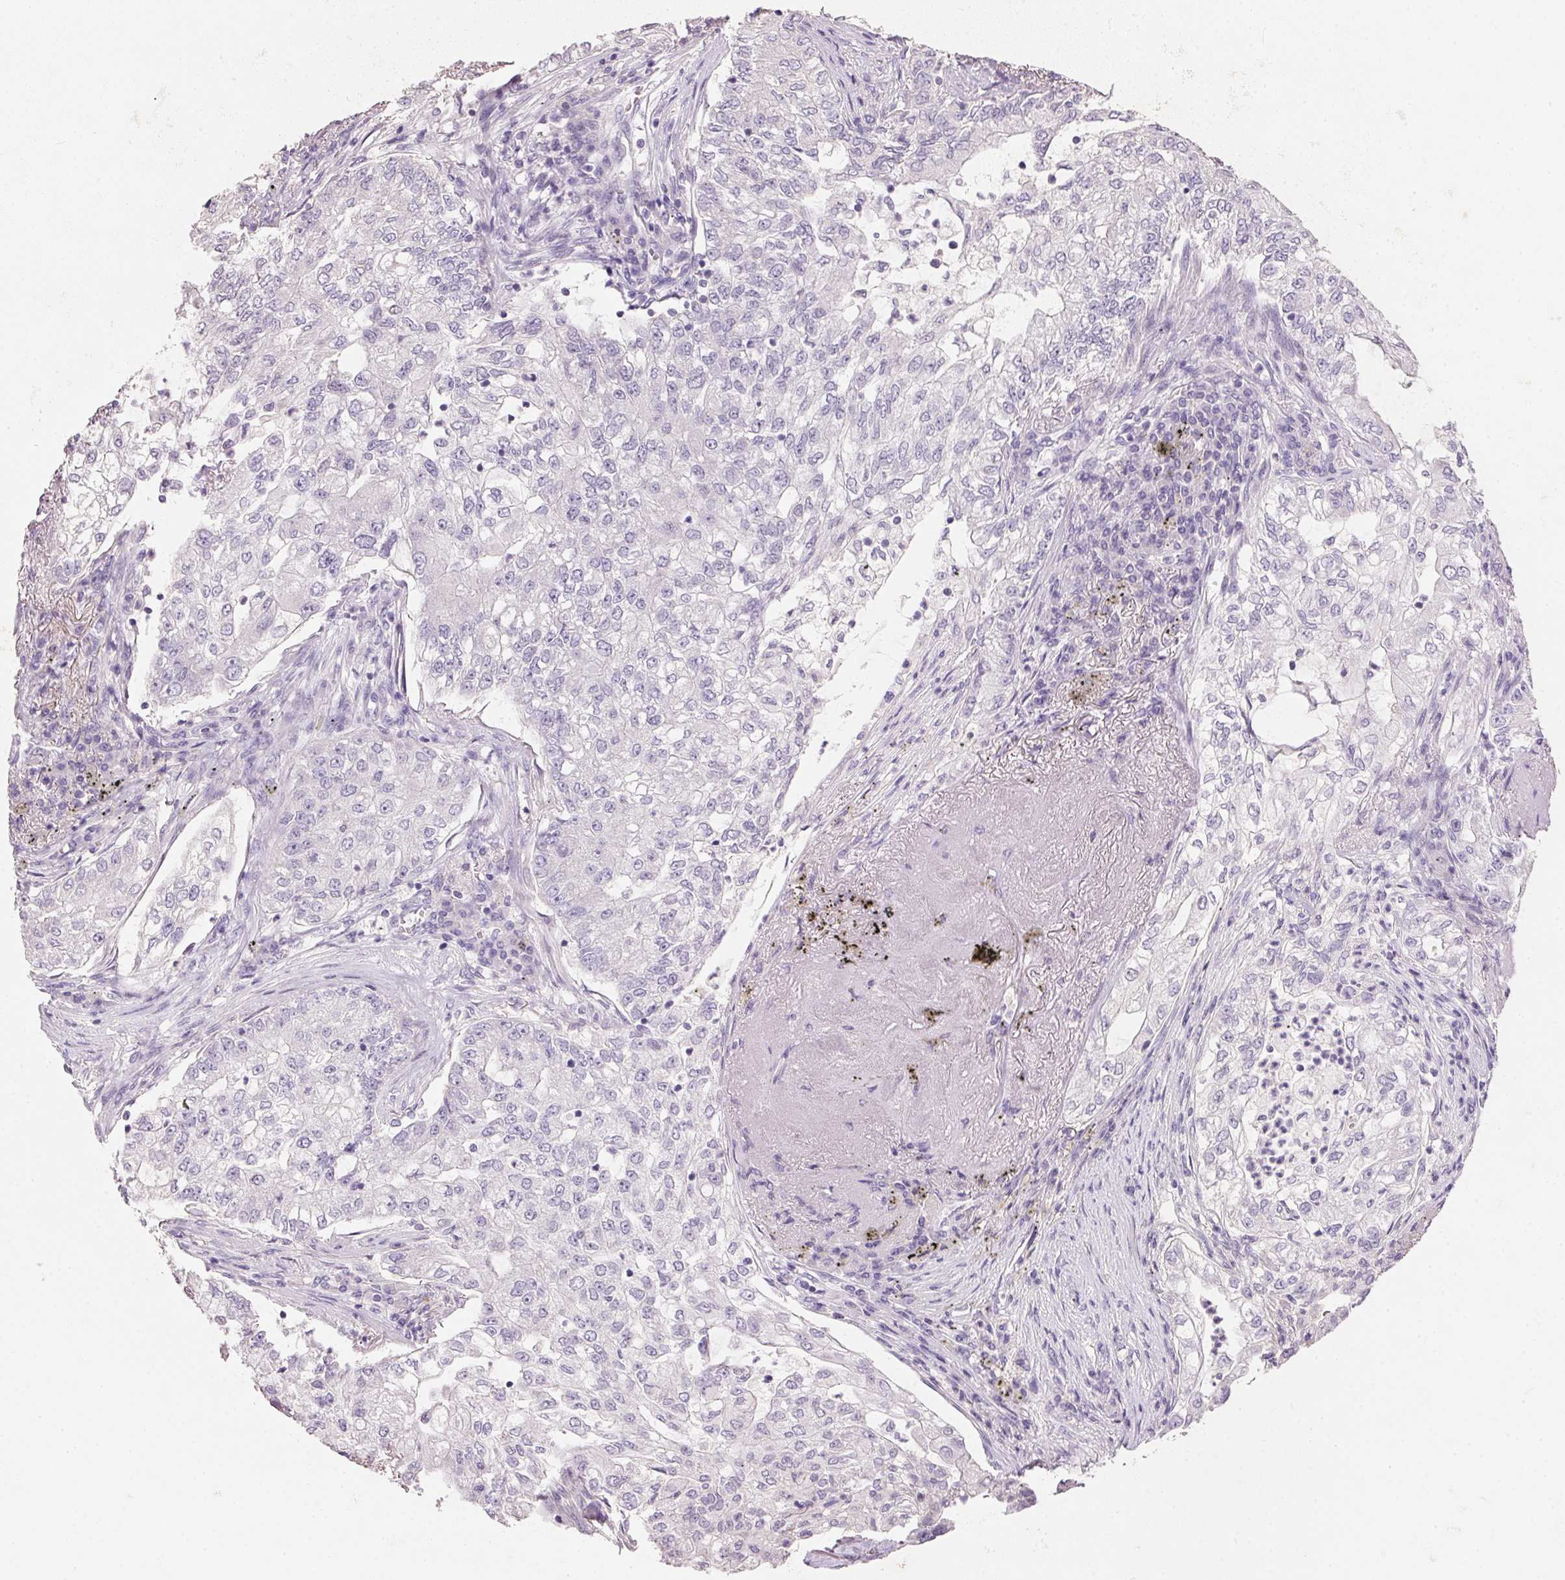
{"staining": {"intensity": "negative", "quantity": "none", "location": "none"}, "tissue": "lung cancer", "cell_type": "Tumor cells", "image_type": "cancer", "snomed": [{"axis": "morphology", "description": "Adenocarcinoma, NOS"}, {"axis": "topography", "description": "Lung"}], "caption": "This histopathology image is of lung adenocarcinoma stained with immunohistochemistry (IHC) to label a protein in brown with the nuclei are counter-stained blue. There is no positivity in tumor cells.", "gene": "HSD17B1", "patient": {"sex": "female", "age": 73}}